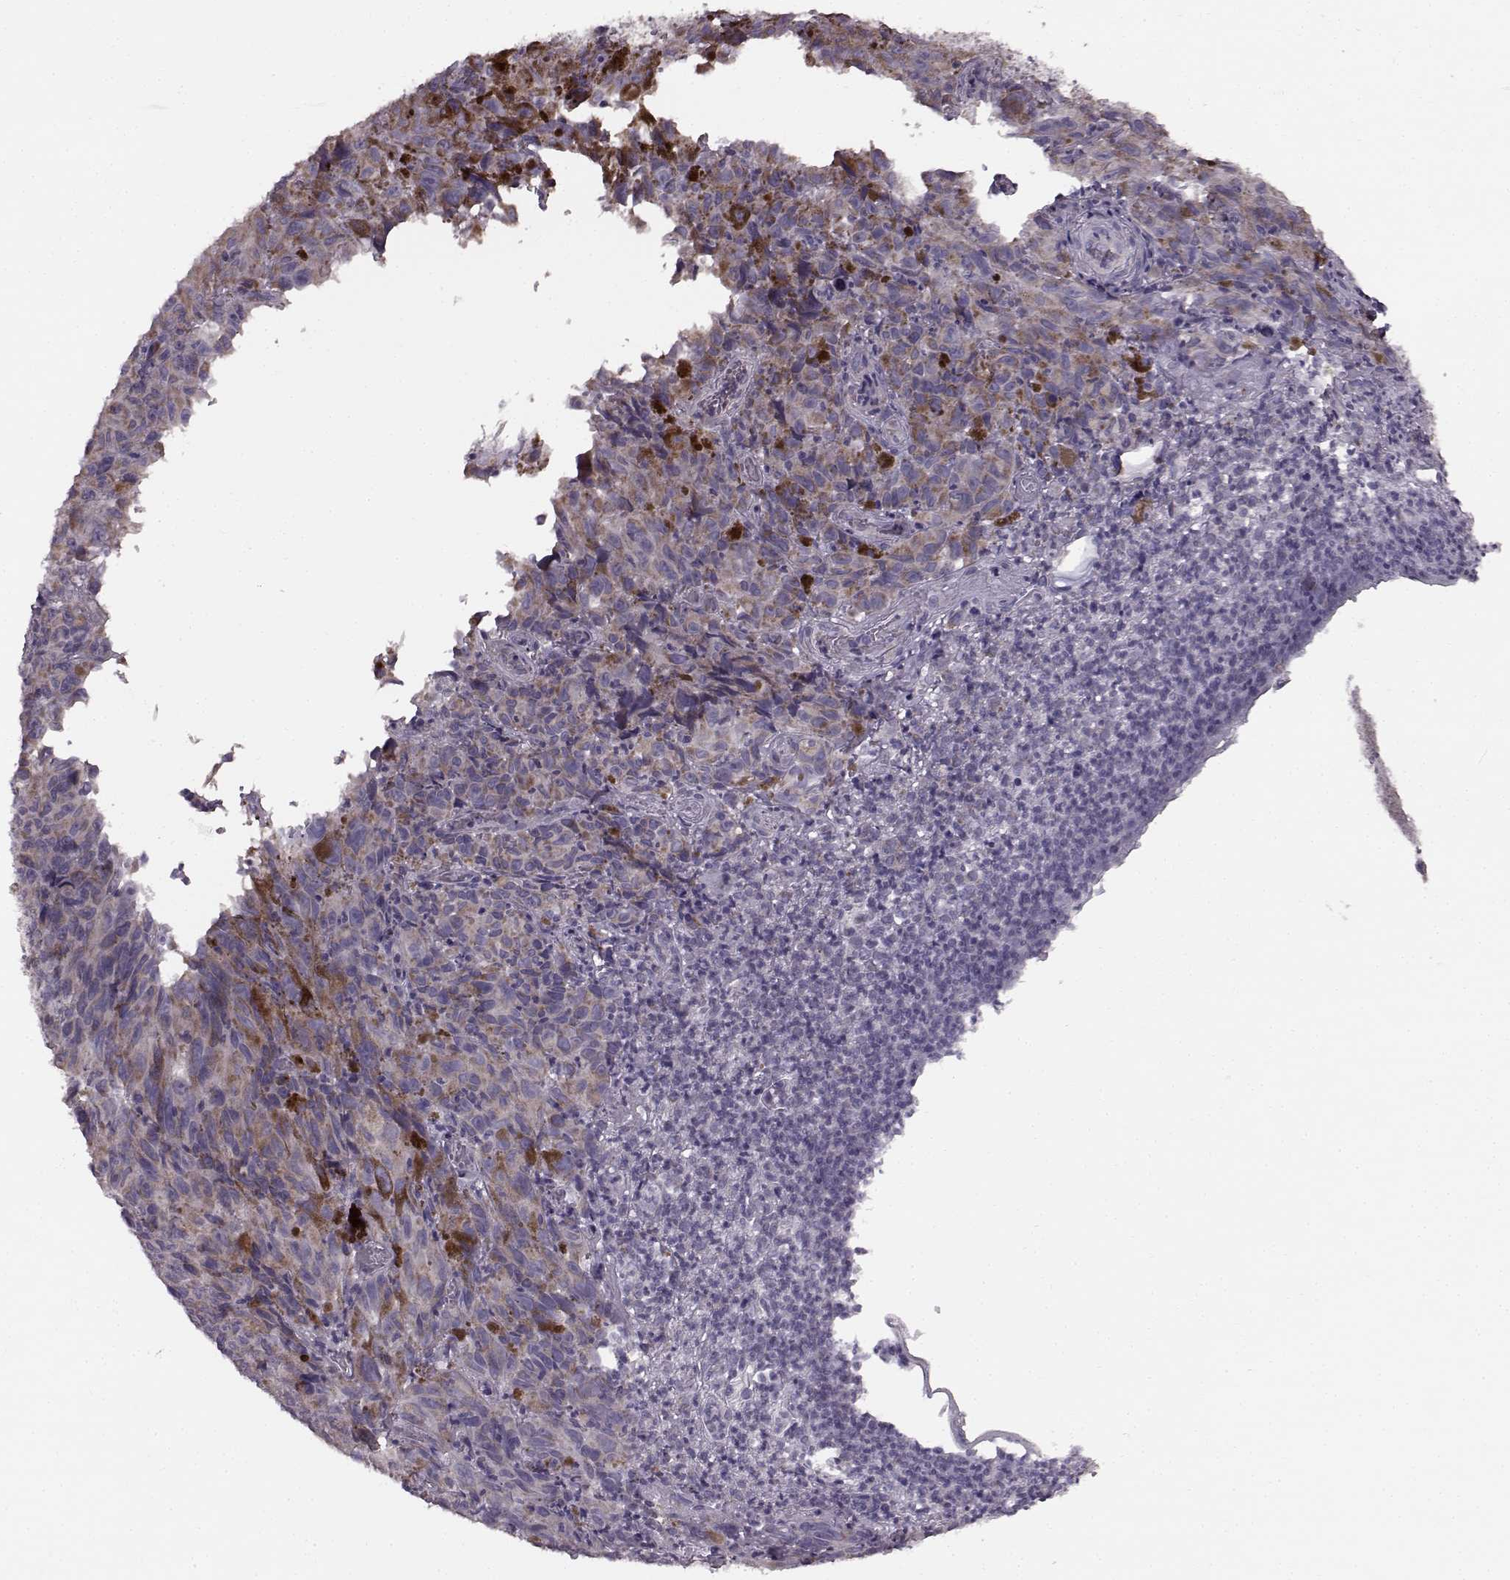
{"staining": {"intensity": "moderate", "quantity": ">75%", "location": "cytoplasmic/membranous"}, "tissue": "melanoma", "cell_type": "Tumor cells", "image_type": "cancer", "snomed": [{"axis": "morphology", "description": "Malignant melanoma, NOS"}, {"axis": "topography", "description": "Vulva, labia, clitoris and Bartholin´s gland, NO"}], "caption": "IHC (DAB) staining of malignant melanoma demonstrates moderate cytoplasmic/membranous protein expression in approximately >75% of tumor cells.", "gene": "FAM8A1", "patient": {"sex": "female", "age": 75}}